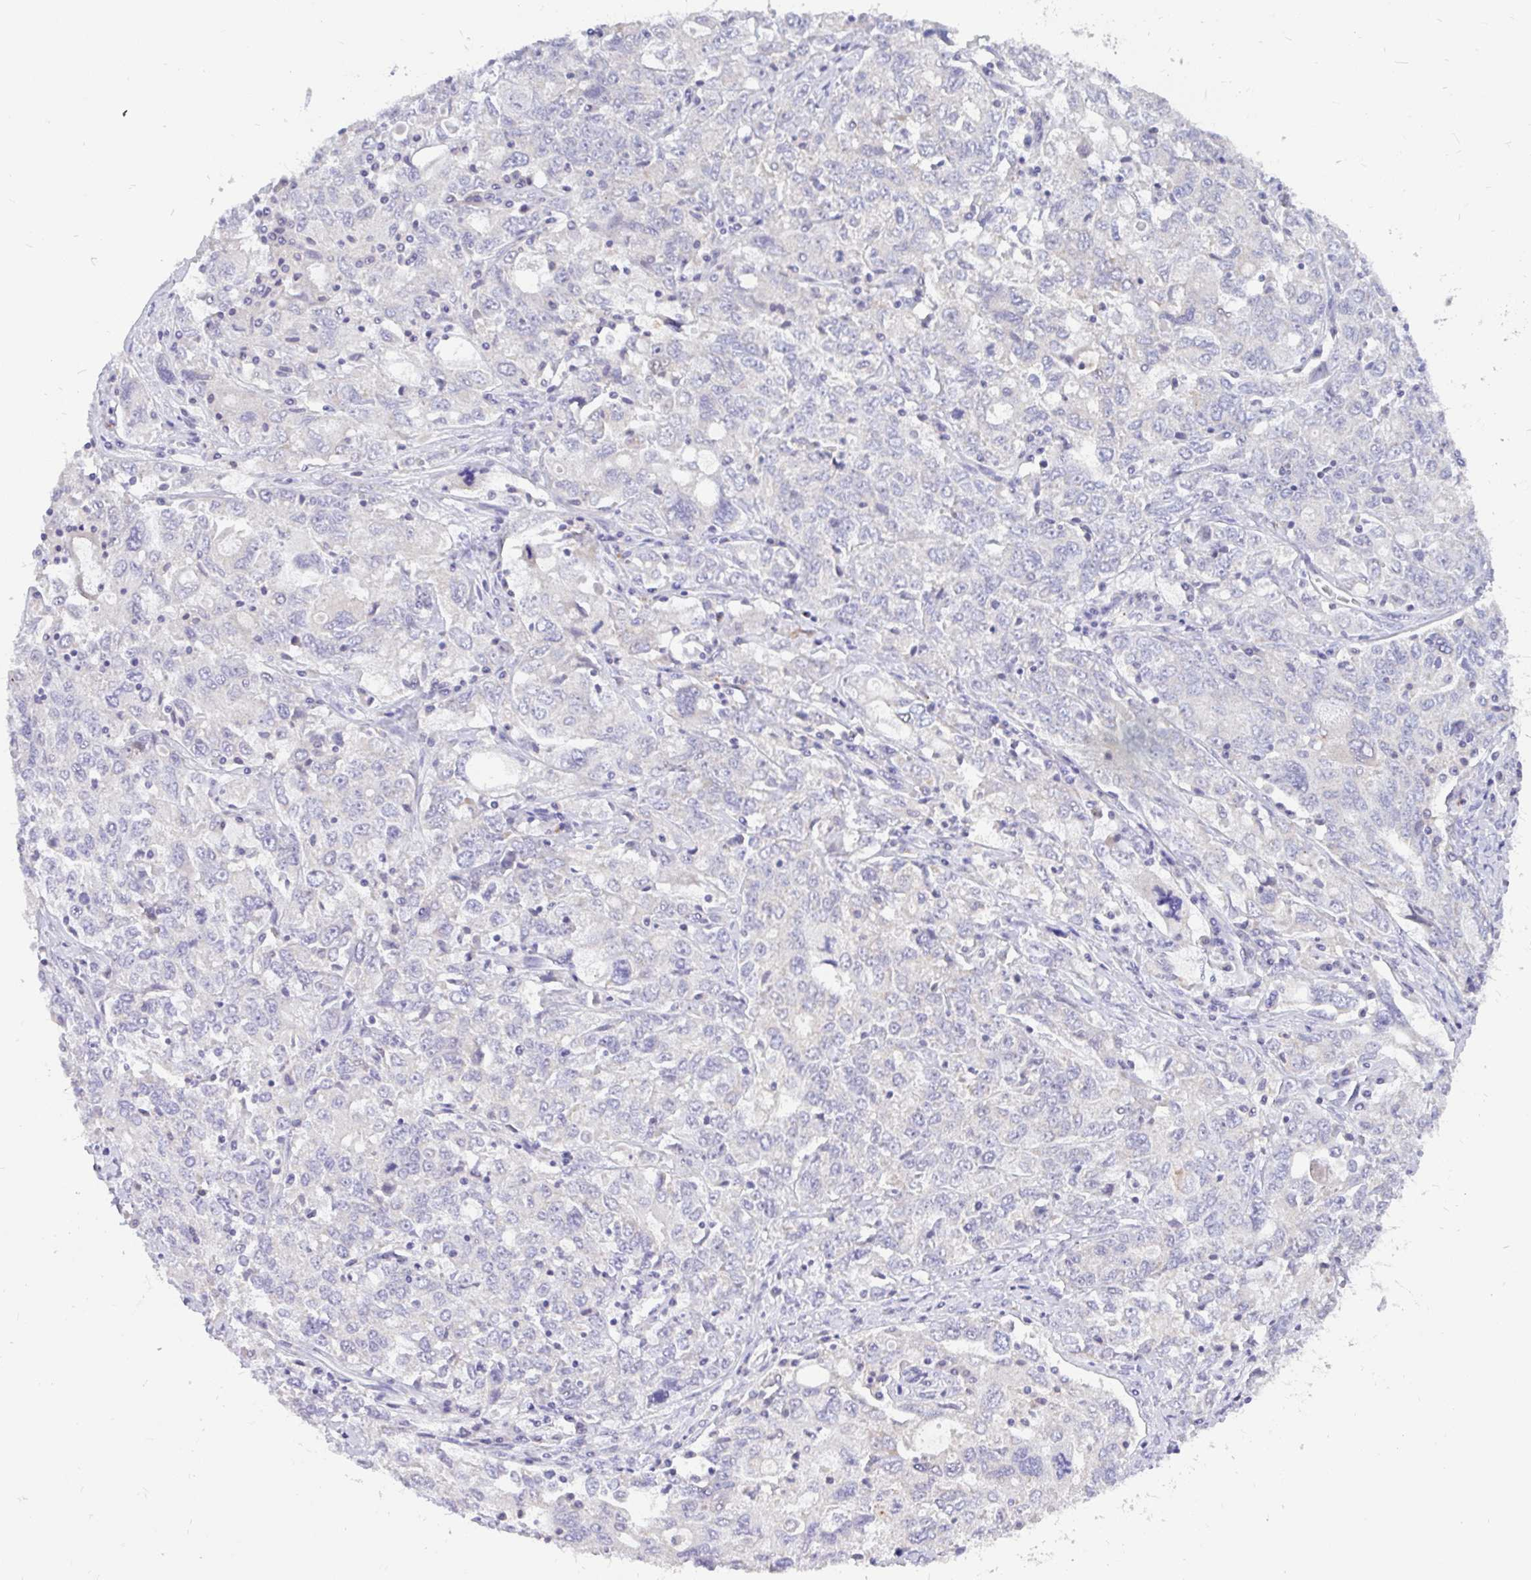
{"staining": {"intensity": "negative", "quantity": "none", "location": "none"}, "tissue": "ovarian cancer", "cell_type": "Tumor cells", "image_type": "cancer", "snomed": [{"axis": "morphology", "description": "Carcinoma, endometroid"}, {"axis": "topography", "description": "Ovary"}], "caption": "Immunohistochemistry photomicrograph of neoplastic tissue: human endometroid carcinoma (ovarian) stained with DAB reveals no significant protein expression in tumor cells.", "gene": "INTS5", "patient": {"sex": "female", "age": 62}}